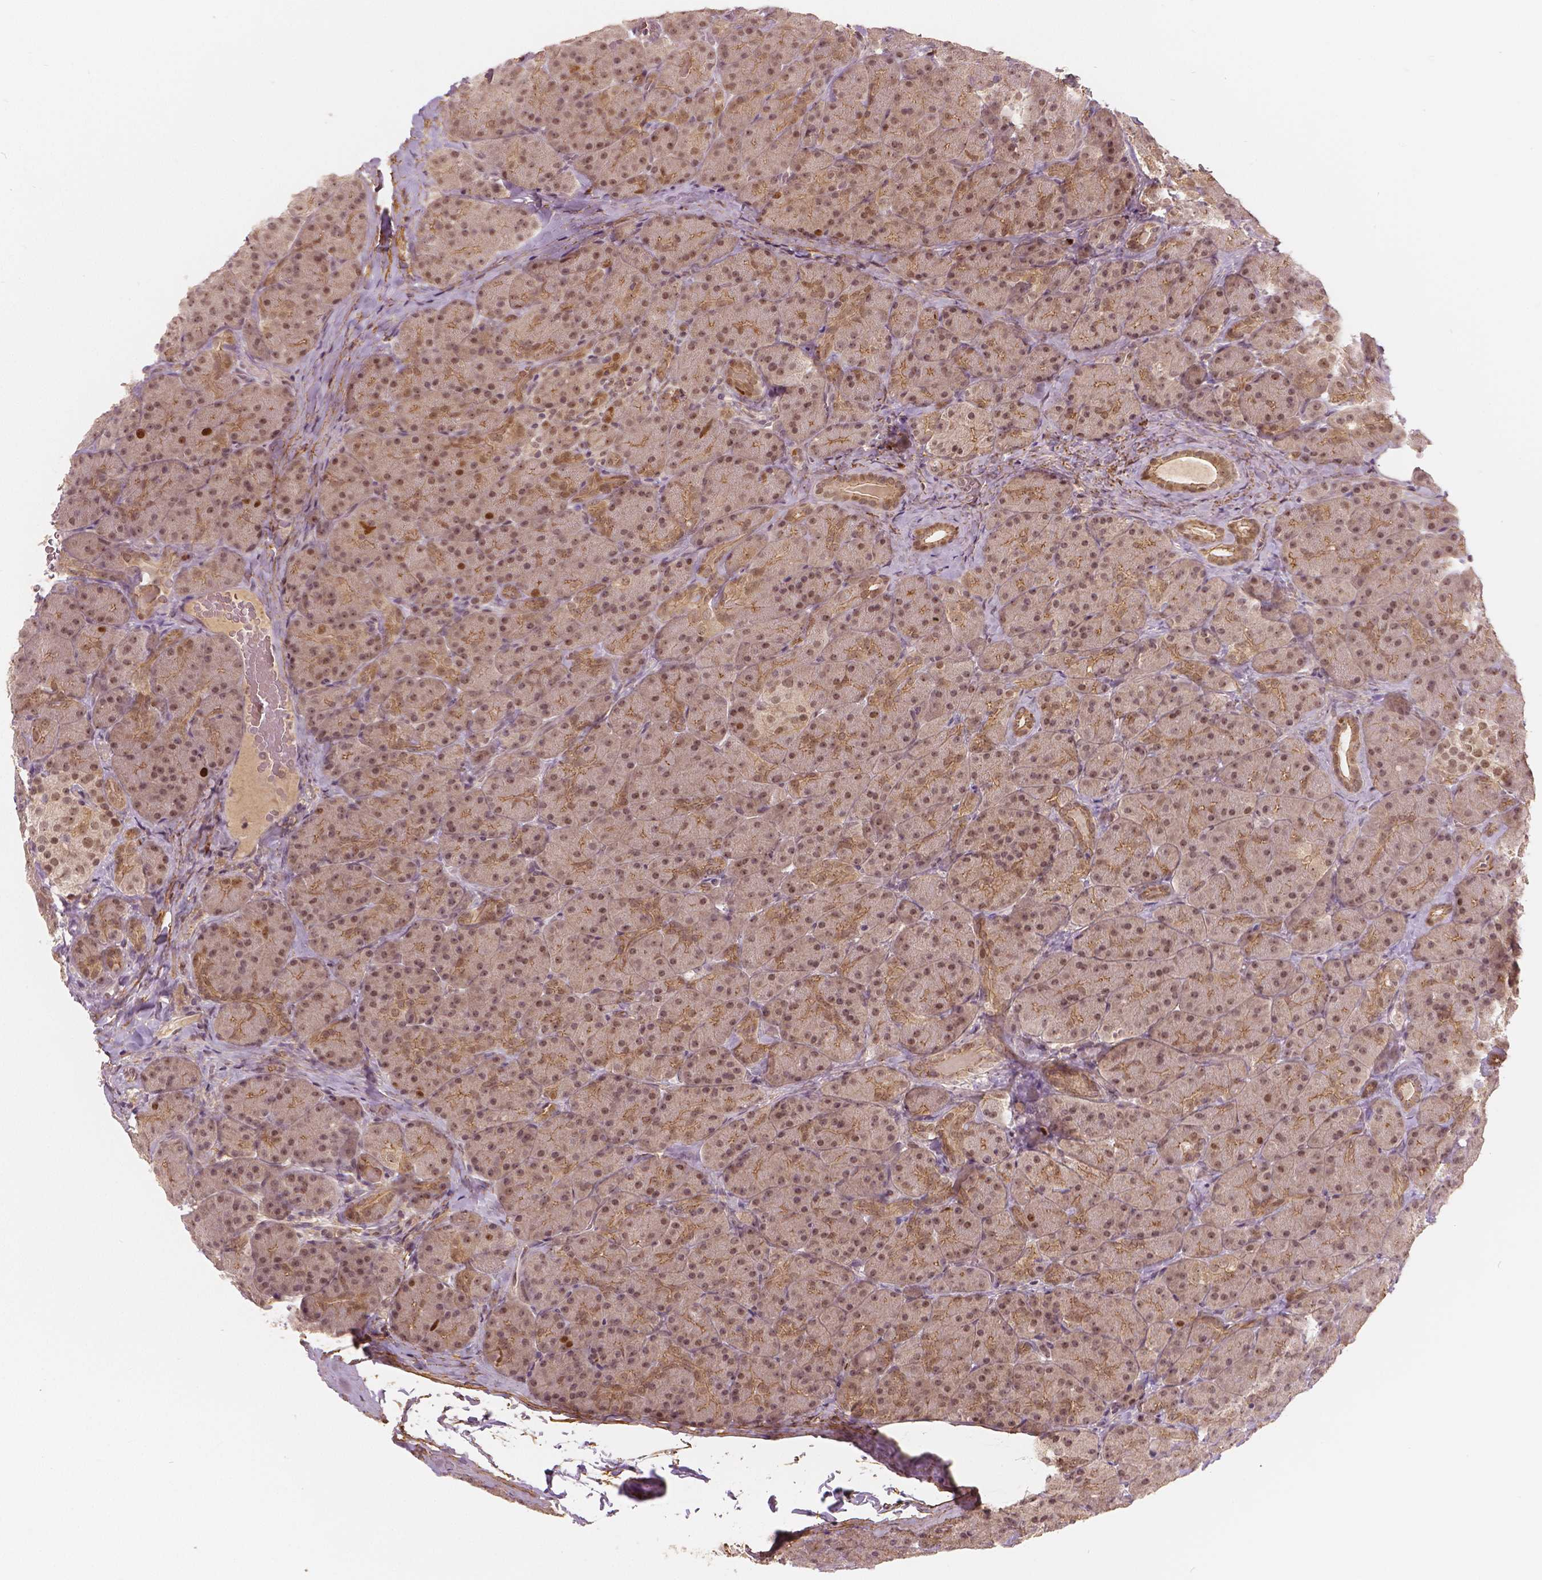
{"staining": {"intensity": "moderate", "quantity": "25%-75%", "location": "cytoplasmic/membranous,nuclear"}, "tissue": "pancreas", "cell_type": "Exocrine glandular cells", "image_type": "normal", "snomed": [{"axis": "morphology", "description": "Normal tissue, NOS"}, {"axis": "topography", "description": "Pancreas"}], "caption": "A brown stain labels moderate cytoplasmic/membranous,nuclear staining of a protein in exocrine glandular cells of unremarkable human pancreas. Ihc stains the protein in brown and the nuclei are stained blue.", "gene": "NSD2", "patient": {"sex": "male", "age": 57}}